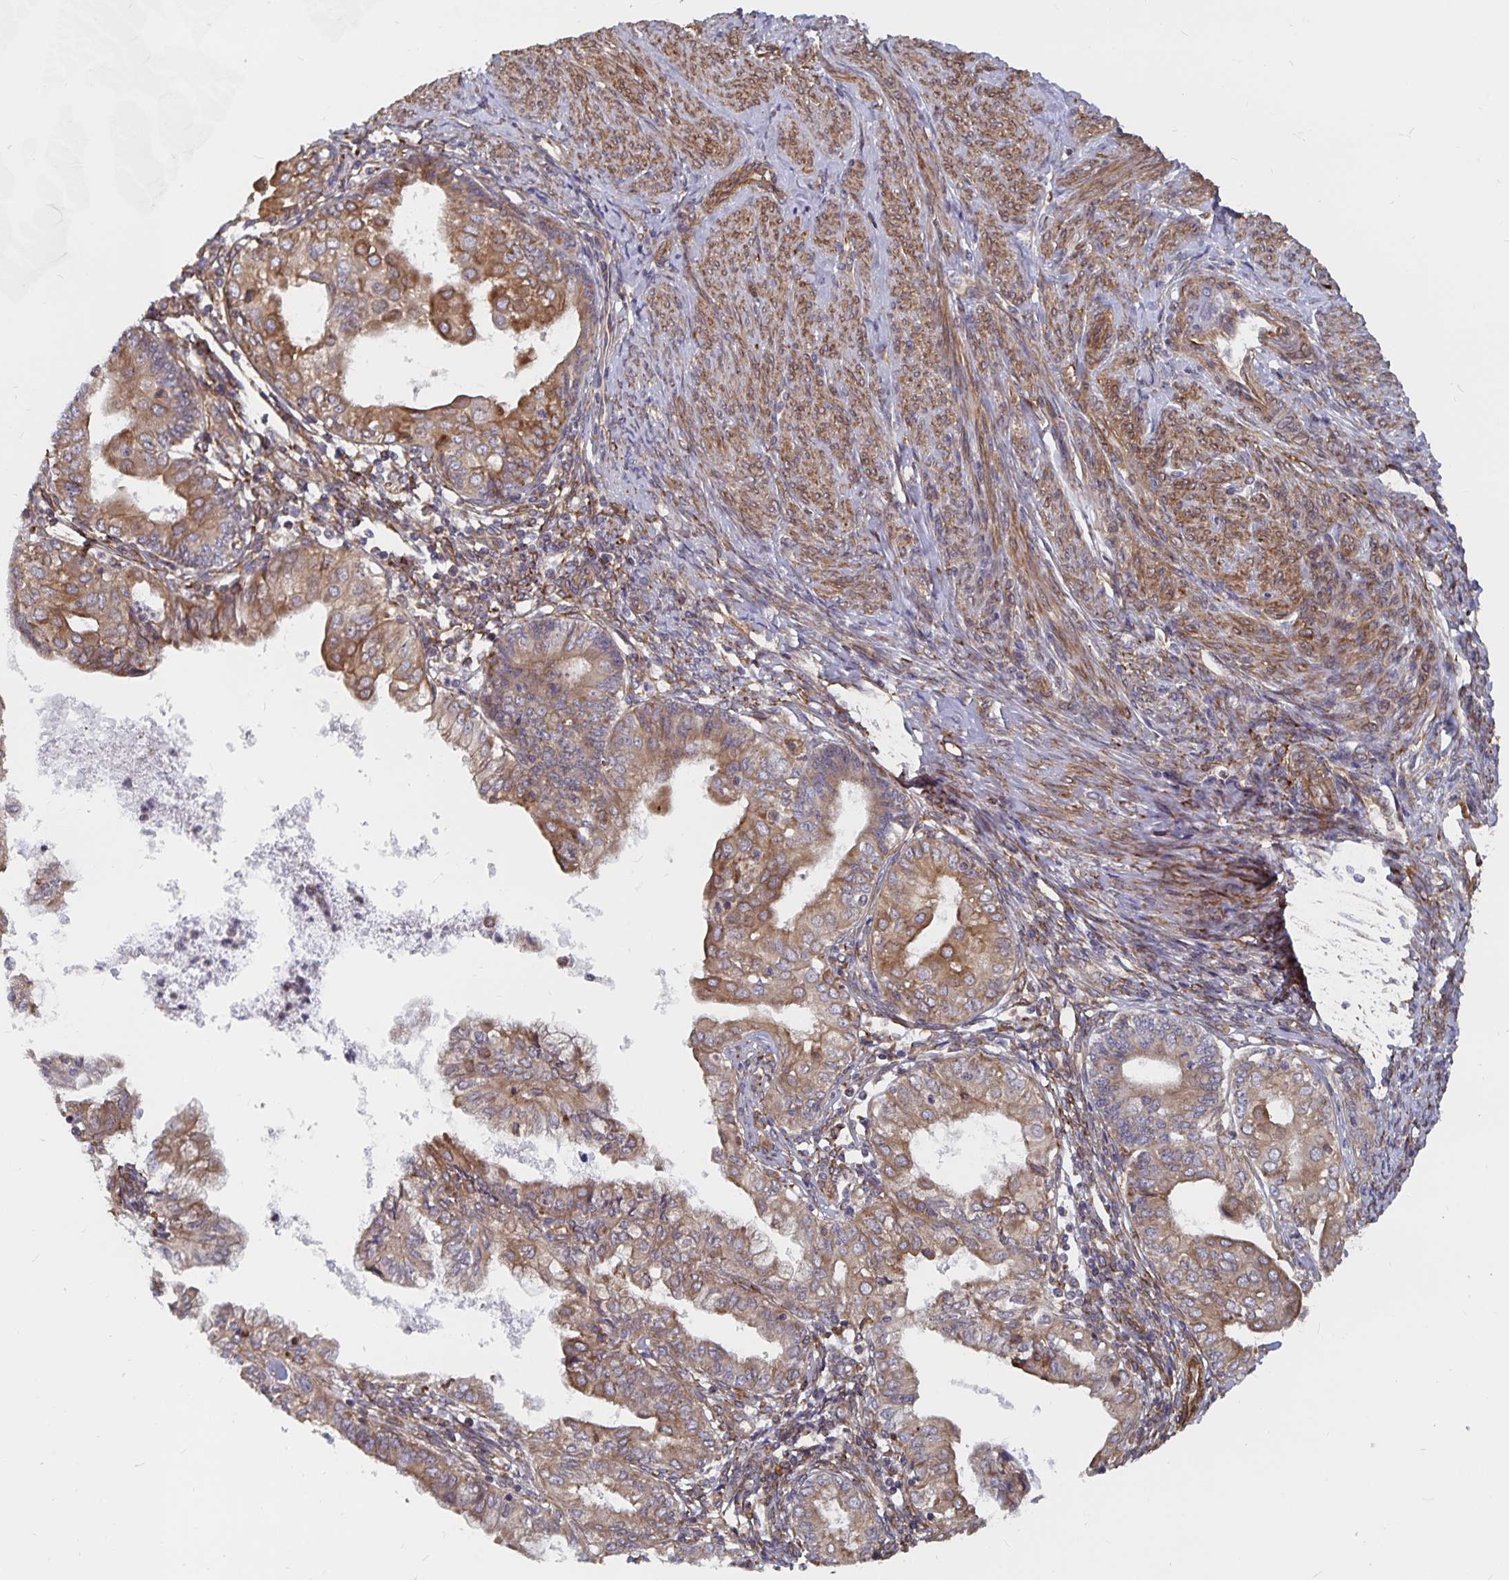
{"staining": {"intensity": "moderate", "quantity": ">75%", "location": "cytoplasmic/membranous"}, "tissue": "endometrial cancer", "cell_type": "Tumor cells", "image_type": "cancer", "snomed": [{"axis": "morphology", "description": "Adenocarcinoma, NOS"}, {"axis": "topography", "description": "Endometrium"}], "caption": "The image displays staining of endometrial adenocarcinoma, revealing moderate cytoplasmic/membranous protein staining (brown color) within tumor cells.", "gene": "BCAP29", "patient": {"sex": "female", "age": 68}}